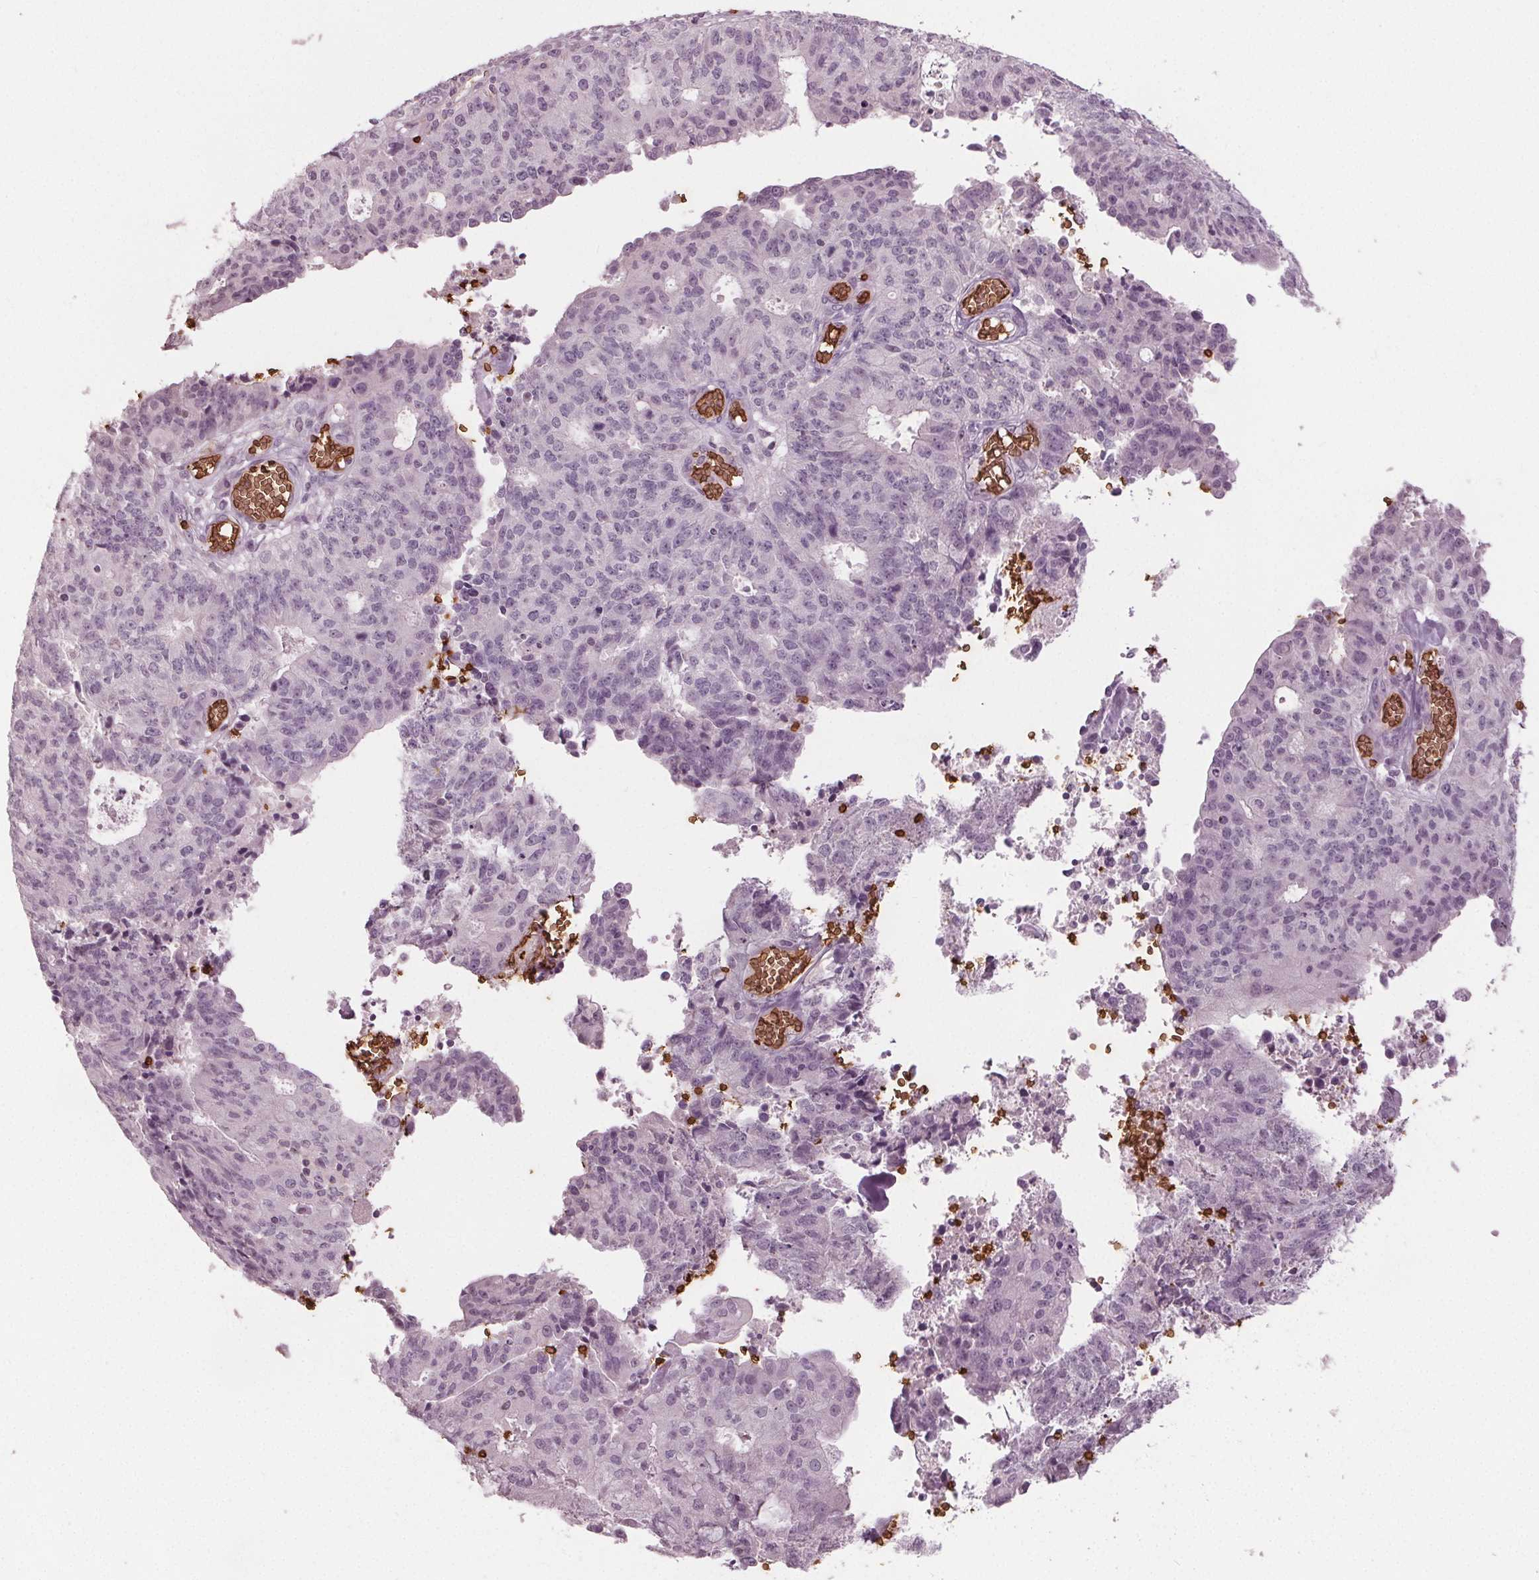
{"staining": {"intensity": "negative", "quantity": "none", "location": "none"}, "tissue": "endometrial cancer", "cell_type": "Tumor cells", "image_type": "cancer", "snomed": [{"axis": "morphology", "description": "Adenocarcinoma, NOS"}, {"axis": "topography", "description": "Endometrium"}], "caption": "Immunohistochemical staining of human endometrial adenocarcinoma demonstrates no significant staining in tumor cells. (DAB (3,3'-diaminobenzidine) immunohistochemistry (IHC), high magnification).", "gene": "SLC4A1", "patient": {"sex": "female", "age": 82}}